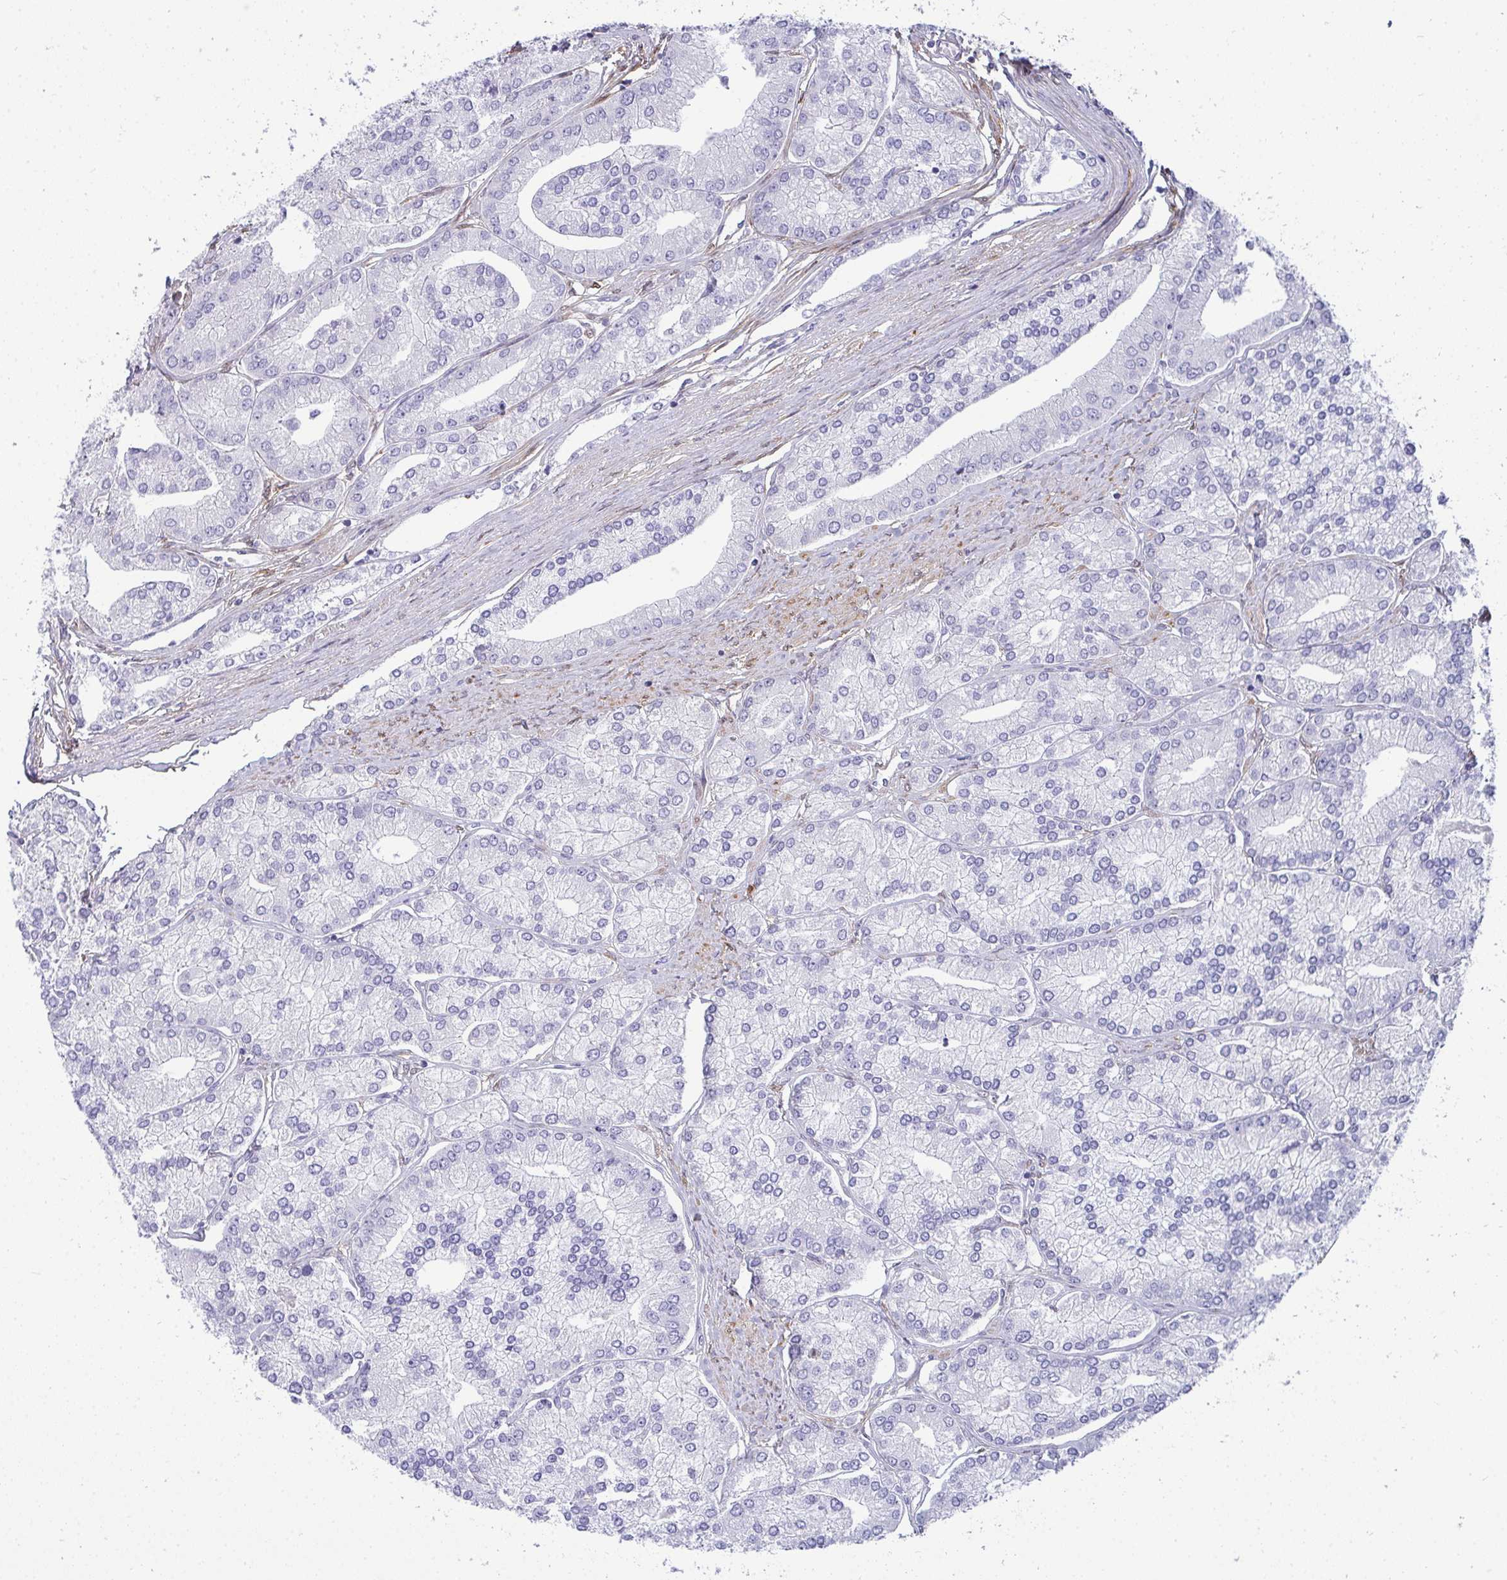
{"staining": {"intensity": "negative", "quantity": "none", "location": "none"}, "tissue": "prostate cancer", "cell_type": "Tumor cells", "image_type": "cancer", "snomed": [{"axis": "morphology", "description": "Adenocarcinoma, High grade"}, {"axis": "topography", "description": "Prostate"}], "caption": "The histopathology image reveals no significant expression in tumor cells of prostate cancer.", "gene": "HSPB6", "patient": {"sex": "male", "age": 61}}